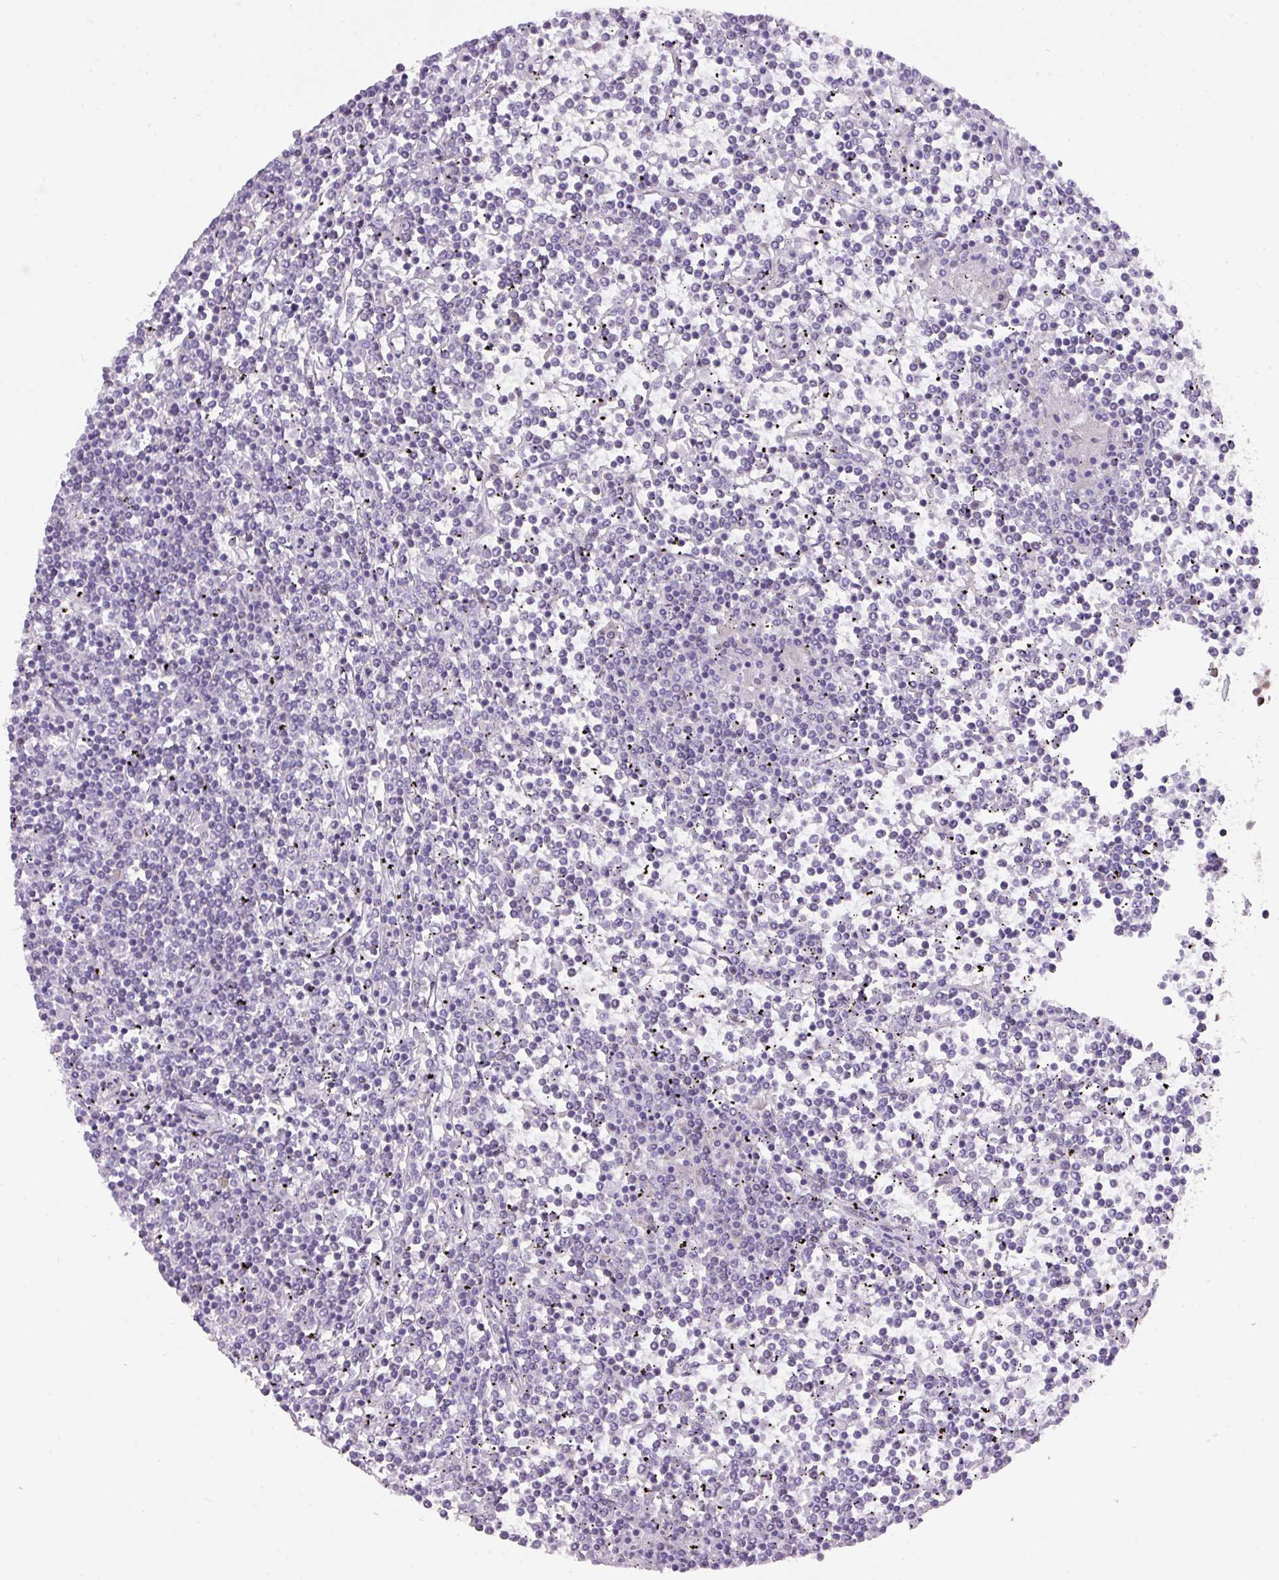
{"staining": {"intensity": "negative", "quantity": "none", "location": "none"}, "tissue": "lymphoma", "cell_type": "Tumor cells", "image_type": "cancer", "snomed": [{"axis": "morphology", "description": "Malignant lymphoma, non-Hodgkin's type, Low grade"}, {"axis": "topography", "description": "Spleen"}], "caption": "This is an immunohistochemistry (IHC) histopathology image of lymphoma. There is no positivity in tumor cells.", "gene": "ANKRD13B", "patient": {"sex": "female", "age": 19}}